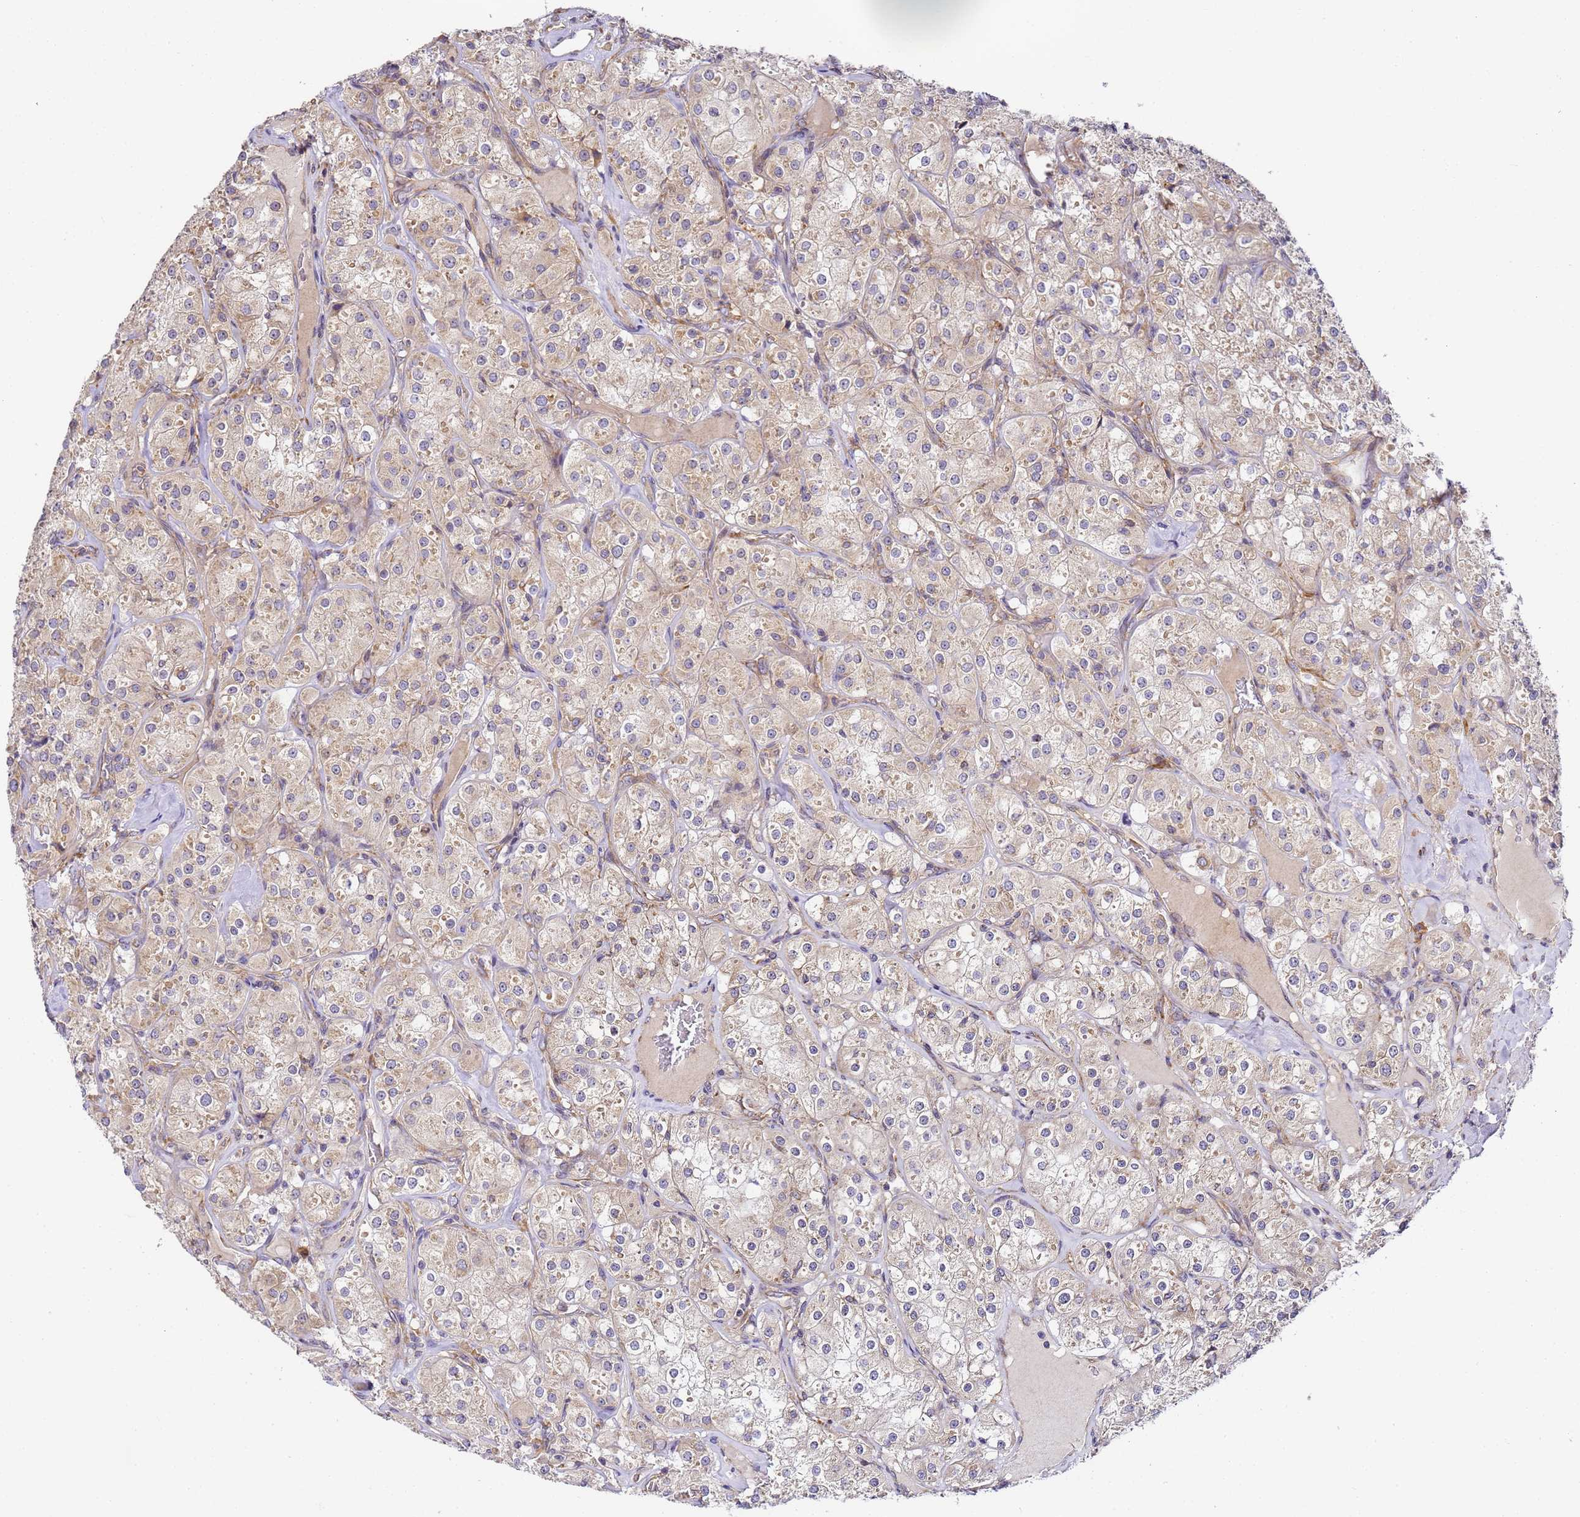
{"staining": {"intensity": "weak", "quantity": ">75%", "location": "cytoplasmic/membranous"}, "tissue": "renal cancer", "cell_type": "Tumor cells", "image_type": "cancer", "snomed": [{"axis": "morphology", "description": "Adenocarcinoma, NOS"}, {"axis": "topography", "description": "Kidney"}], "caption": "The histopathology image demonstrates a brown stain indicating the presence of a protein in the cytoplasmic/membranous of tumor cells in renal cancer (adenocarcinoma).", "gene": "RPL13A", "patient": {"sex": "male", "age": 77}}